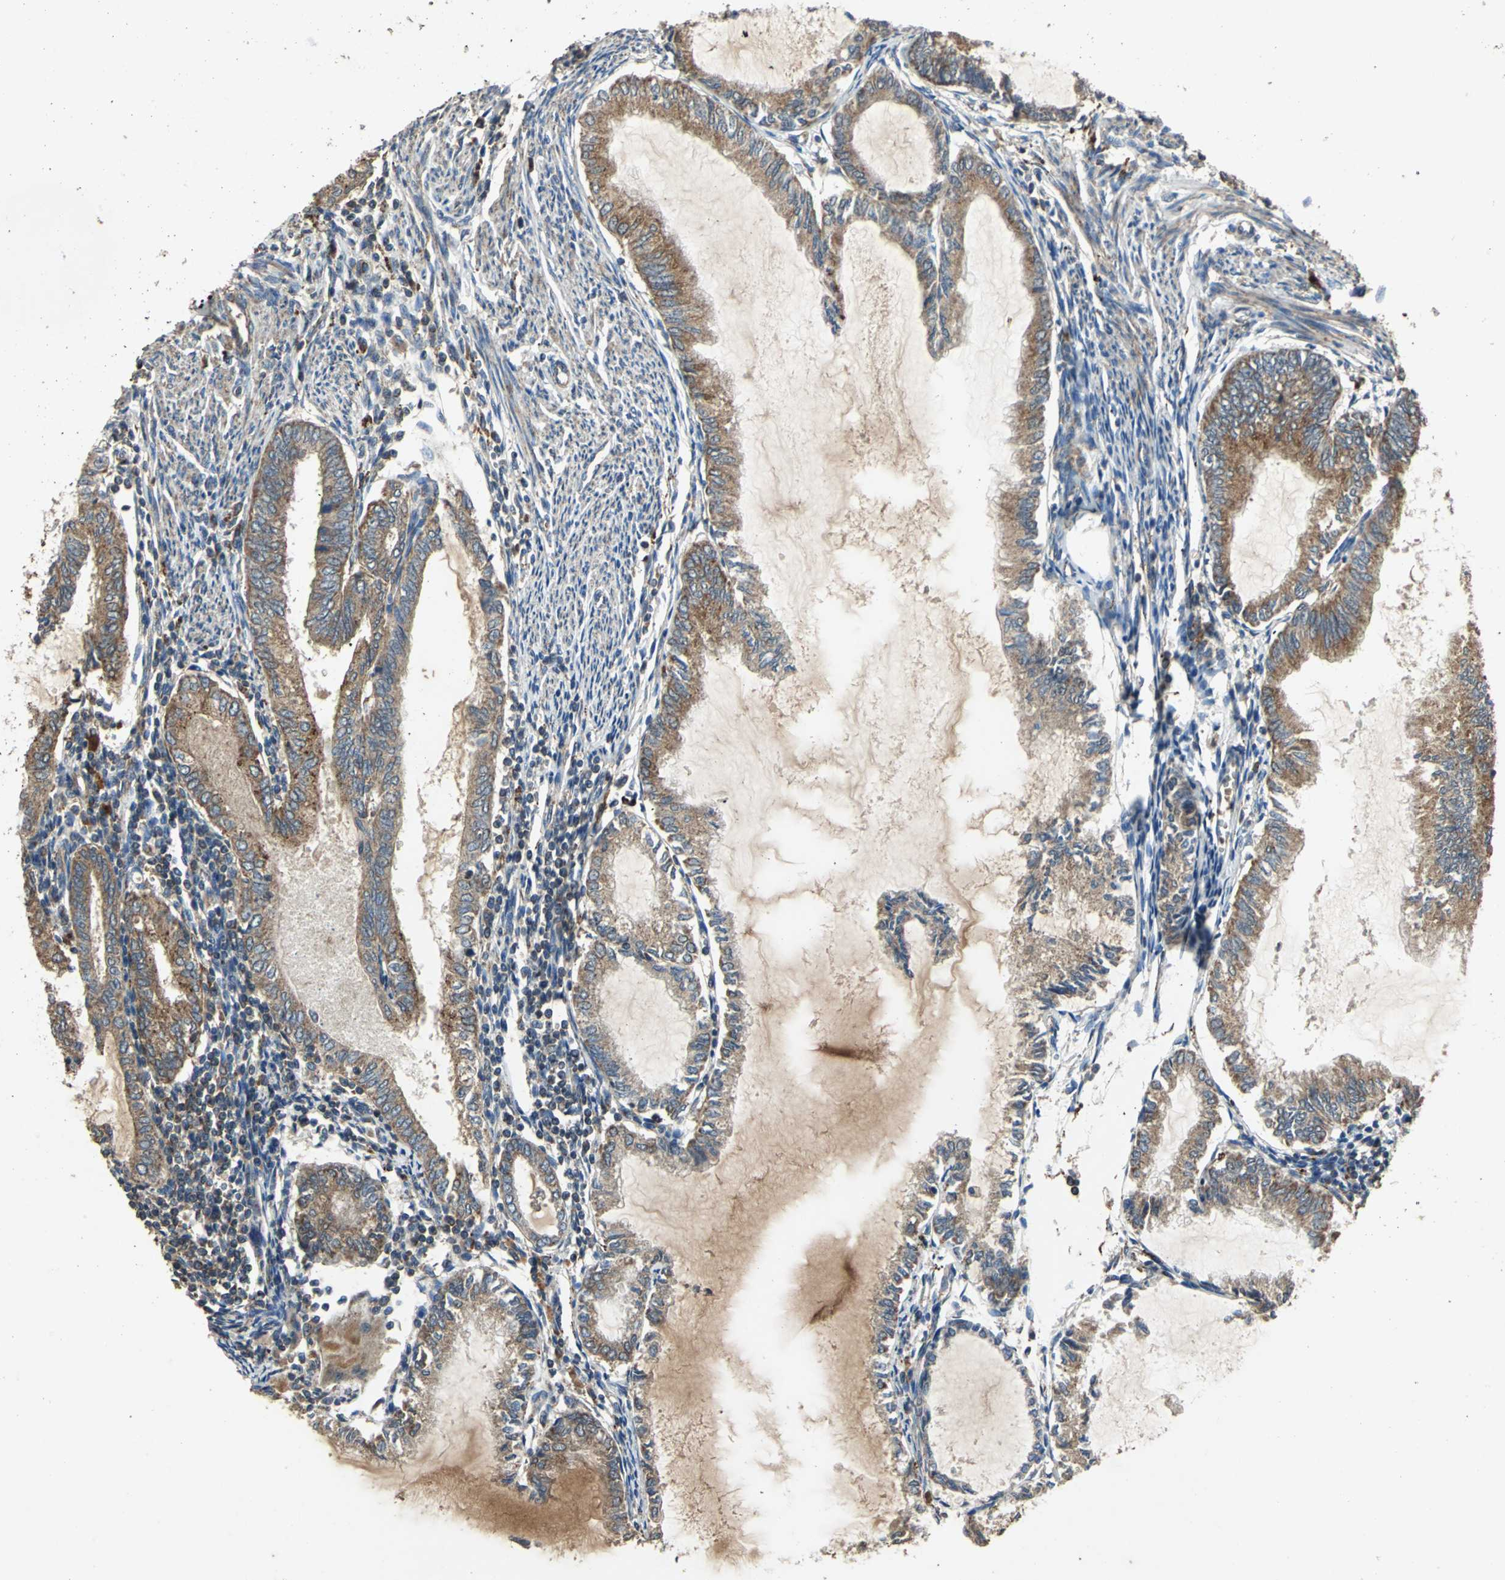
{"staining": {"intensity": "strong", "quantity": ">75%", "location": "cytoplasmic/membranous"}, "tissue": "endometrial cancer", "cell_type": "Tumor cells", "image_type": "cancer", "snomed": [{"axis": "morphology", "description": "Adenocarcinoma, NOS"}, {"axis": "topography", "description": "Endometrium"}], "caption": "Protein expression analysis of human endometrial adenocarcinoma reveals strong cytoplasmic/membranous positivity in approximately >75% of tumor cells. (Brightfield microscopy of DAB IHC at high magnification).", "gene": "POLRMT", "patient": {"sex": "female", "age": 86}}